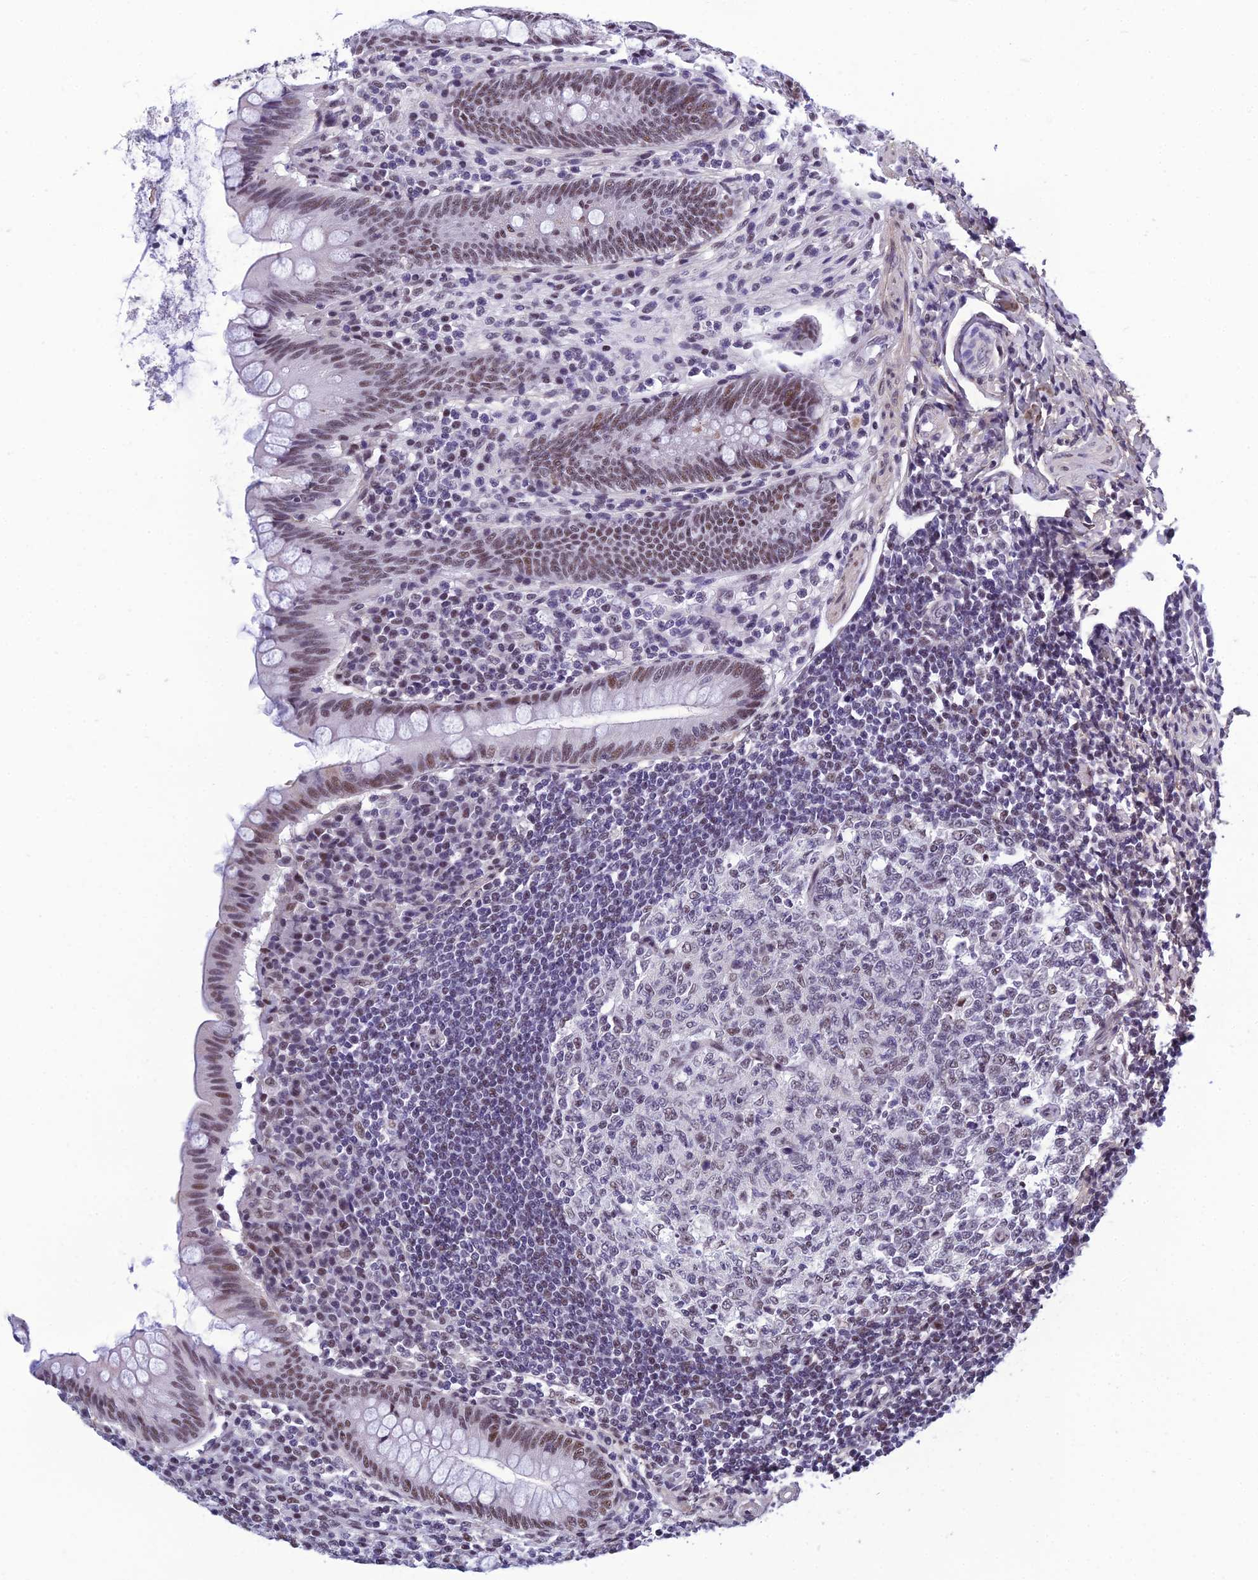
{"staining": {"intensity": "moderate", "quantity": "25%-75%", "location": "nuclear"}, "tissue": "appendix", "cell_type": "Glandular cells", "image_type": "normal", "snomed": [{"axis": "morphology", "description": "Normal tissue, NOS"}, {"axis": "topography", "description": "Appendix"}], "caption": "Immunohistochemistry (IHC) (DAB) staining of normal human appendix demonstrates moderate nuclear protein staining in approximately 25%-75% of glandular cells.", "gene": "RSRC1", "patient": {"sex": "female", "age": 33}}